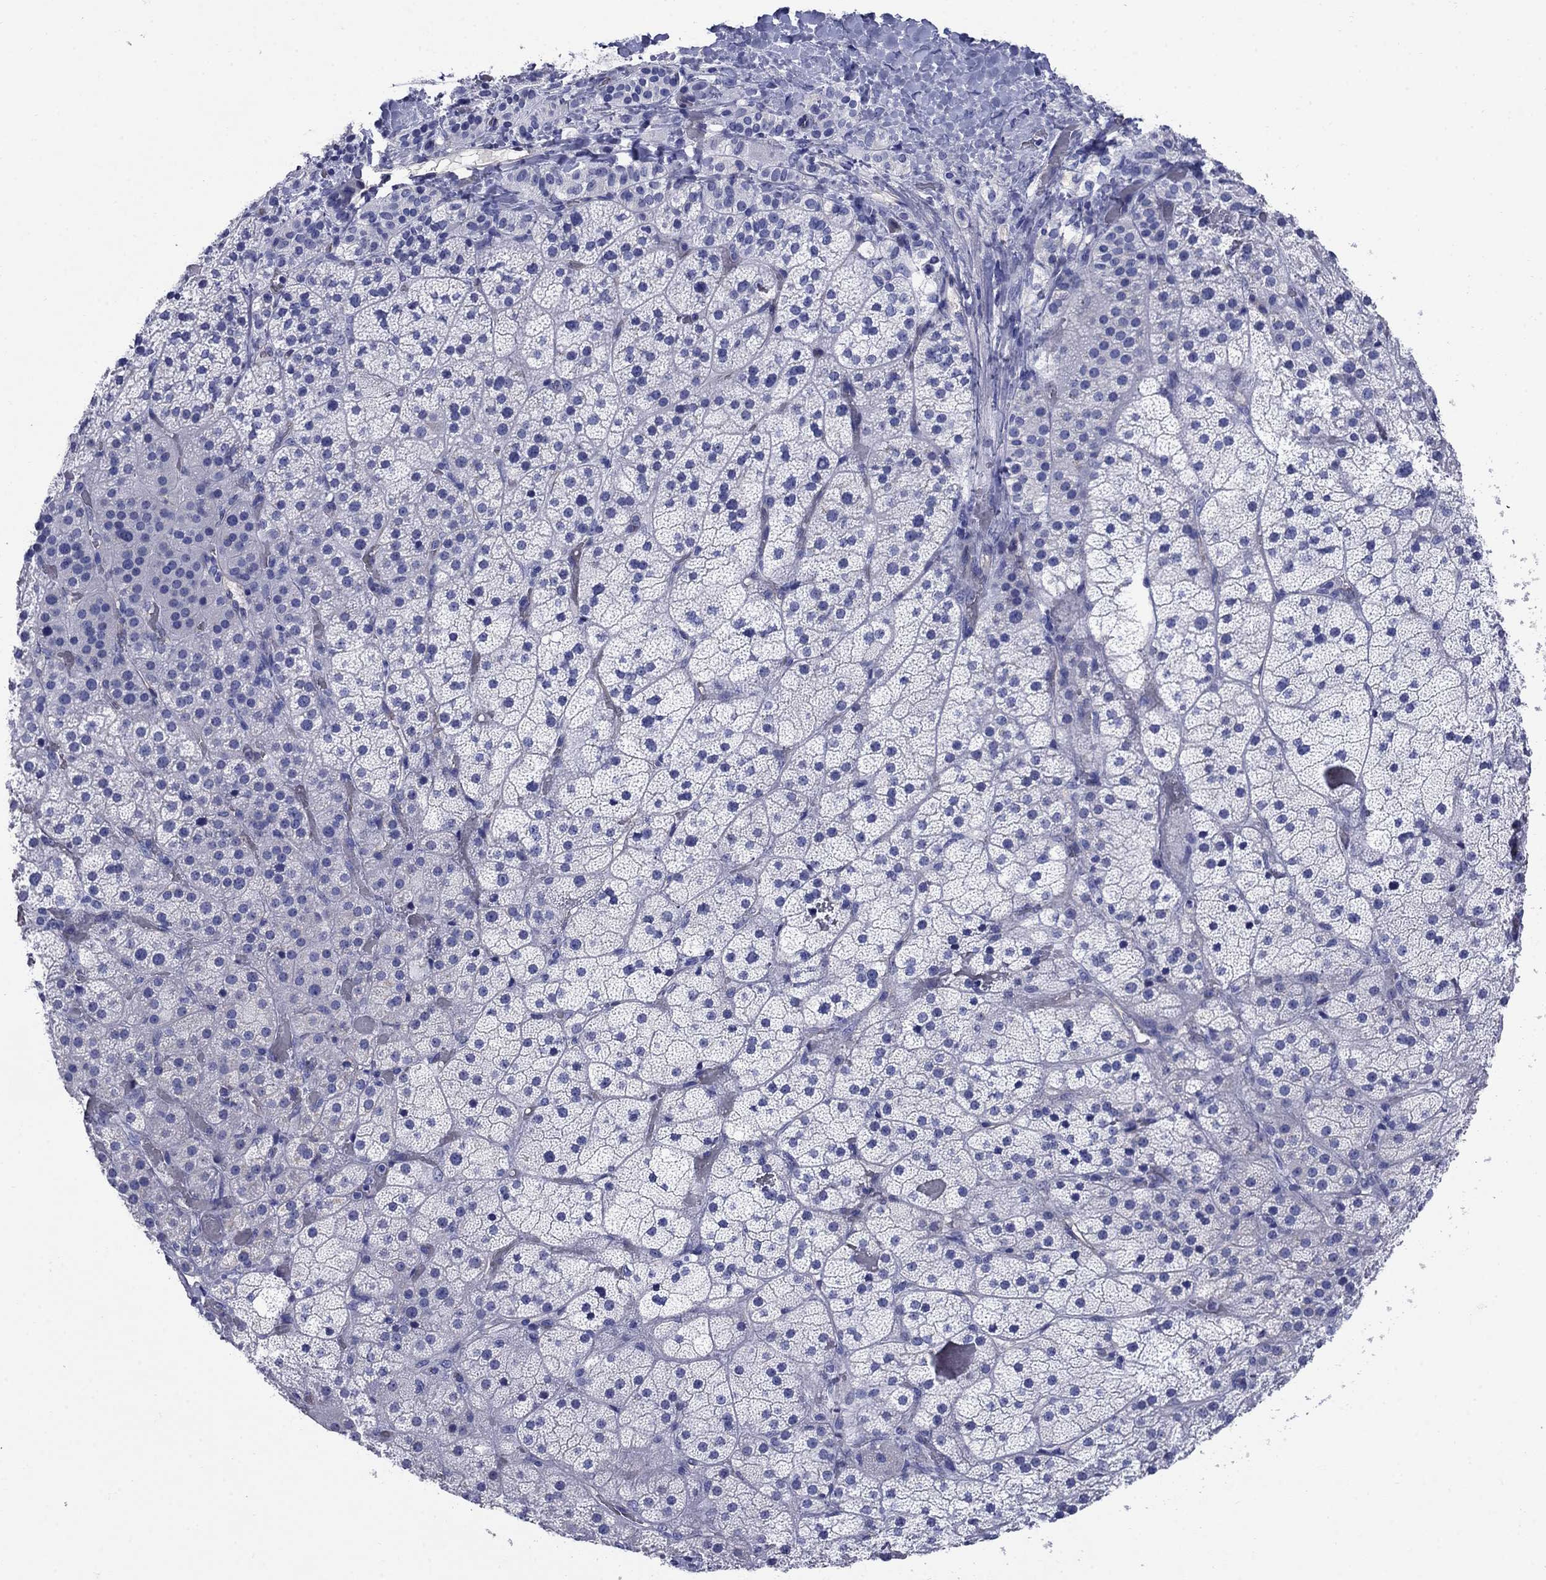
{"staining": {"intensity": "negative", "quantity": "none", "location": "none"}, "tissue": "adrenal gland", "cell_type": "Glandular cells", "image_type": "normal", "snomed": [{"axis": "morphology", "description": "Normal tissue, NOS"}, {"axis": "topography", "description": "Adrenal gland"}], "caption": "Immunohistochemistry (IHC) image of unremarkable adrenal gland stained for a protein (brown), which exhibits no expression in glandular cells. Brightfield microscopy of immunohistochemistry (IHC) stained with DAB (brown) and hematoxylin (blue), captured at high magnification.", "gene": "SMCP", "patient": {"sex": "male", "age": 57}}